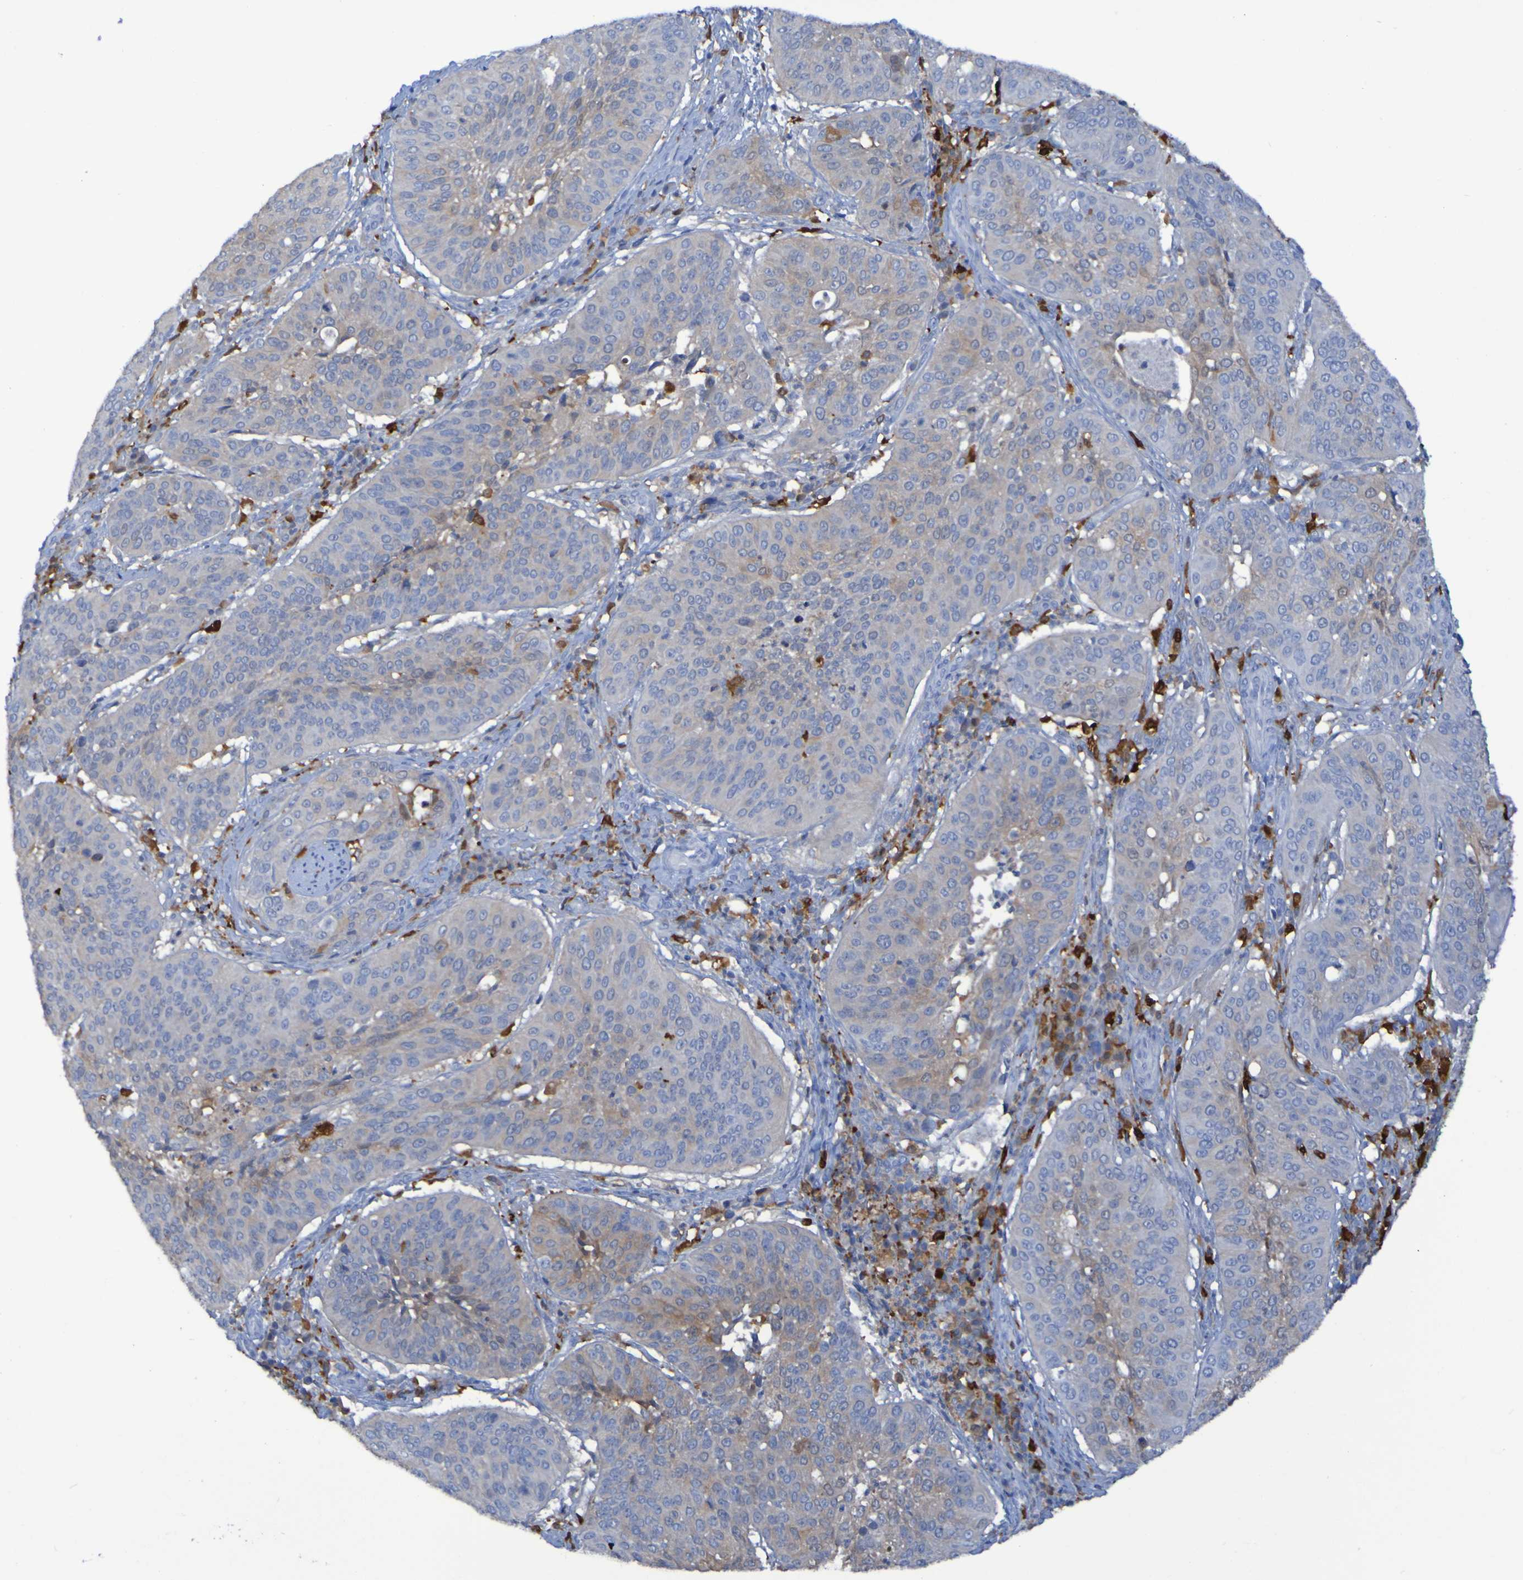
{"staining": {"intensity": "weak", "quantity": "<25%", "location": "cytoplasmic/membranous"}, "tissue": "cervical cancer", "cell_type": "Tumor cells", "image_type": "cancer", "snomed": [{"axis": "morphology", "description": "Normal tissue, NOS"}, {"axis": "morphology", "description": "Squamous cell carcinoma, NOS"}, {"axis": "topography", "description": "Cervix"}], "caption": "Cervical cancer (squamous cell carcinoma) was stained to show a protein in brown. There is no significant expression in tumor cells.", "gene": "MPPE1", "patient": {"sex": "female", "age": 39}}